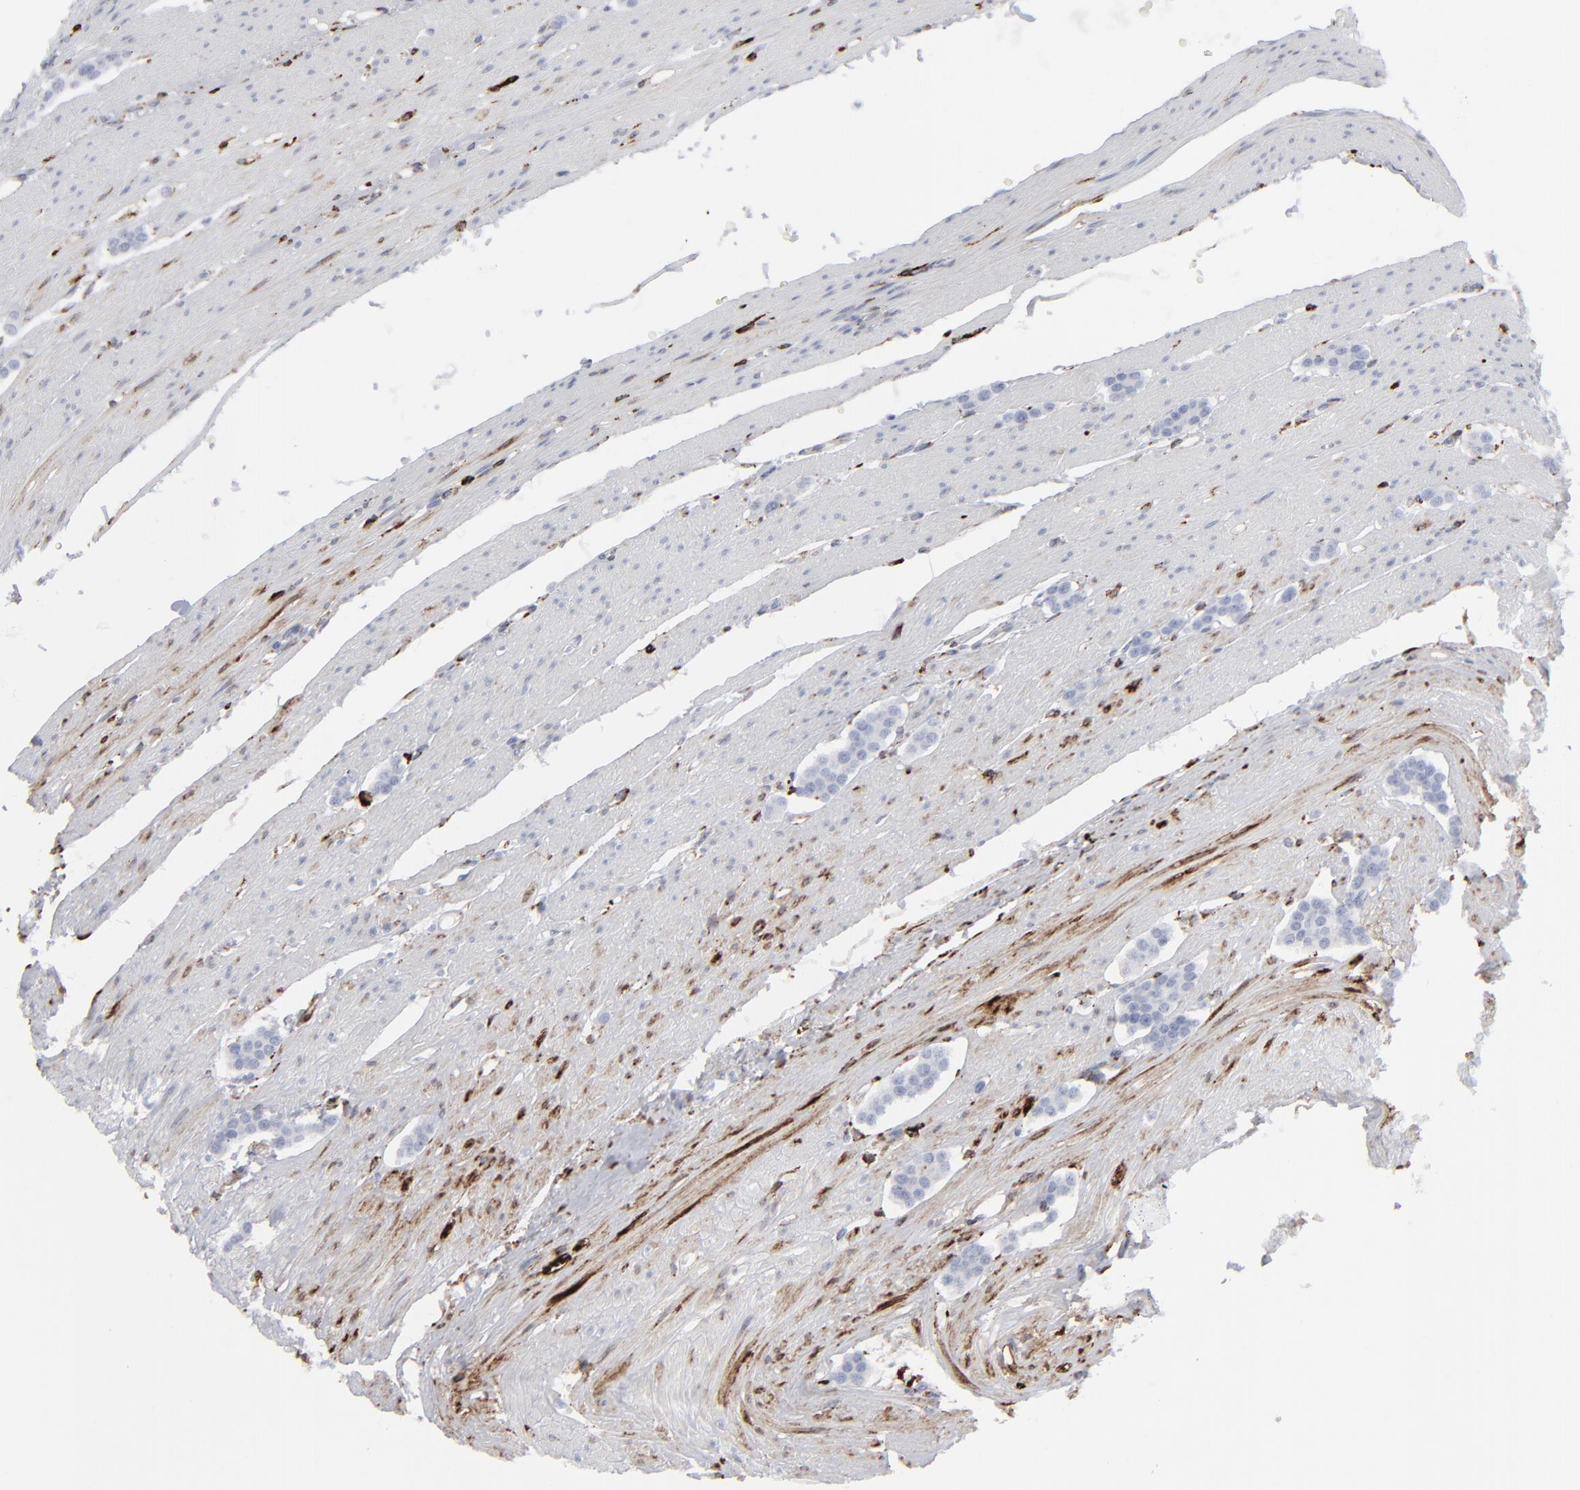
{"staining": {"intensity": "negative", "quantity": "none", "location": "none"}, "tissue": "carcinoid", "cell_type": "Tumor cells", "image_type": "cancer", "snomed": [{"axis": "morphology", "description": "Carcinoid, malignant, NOS"}, {"axis": "topography", "description": "Small intestine"}], "caption": "IHC of human carcinoid reveals no staining in tumor cells.", "gene": "SPARC", "patient": {"sex": "male", "age": 60}}